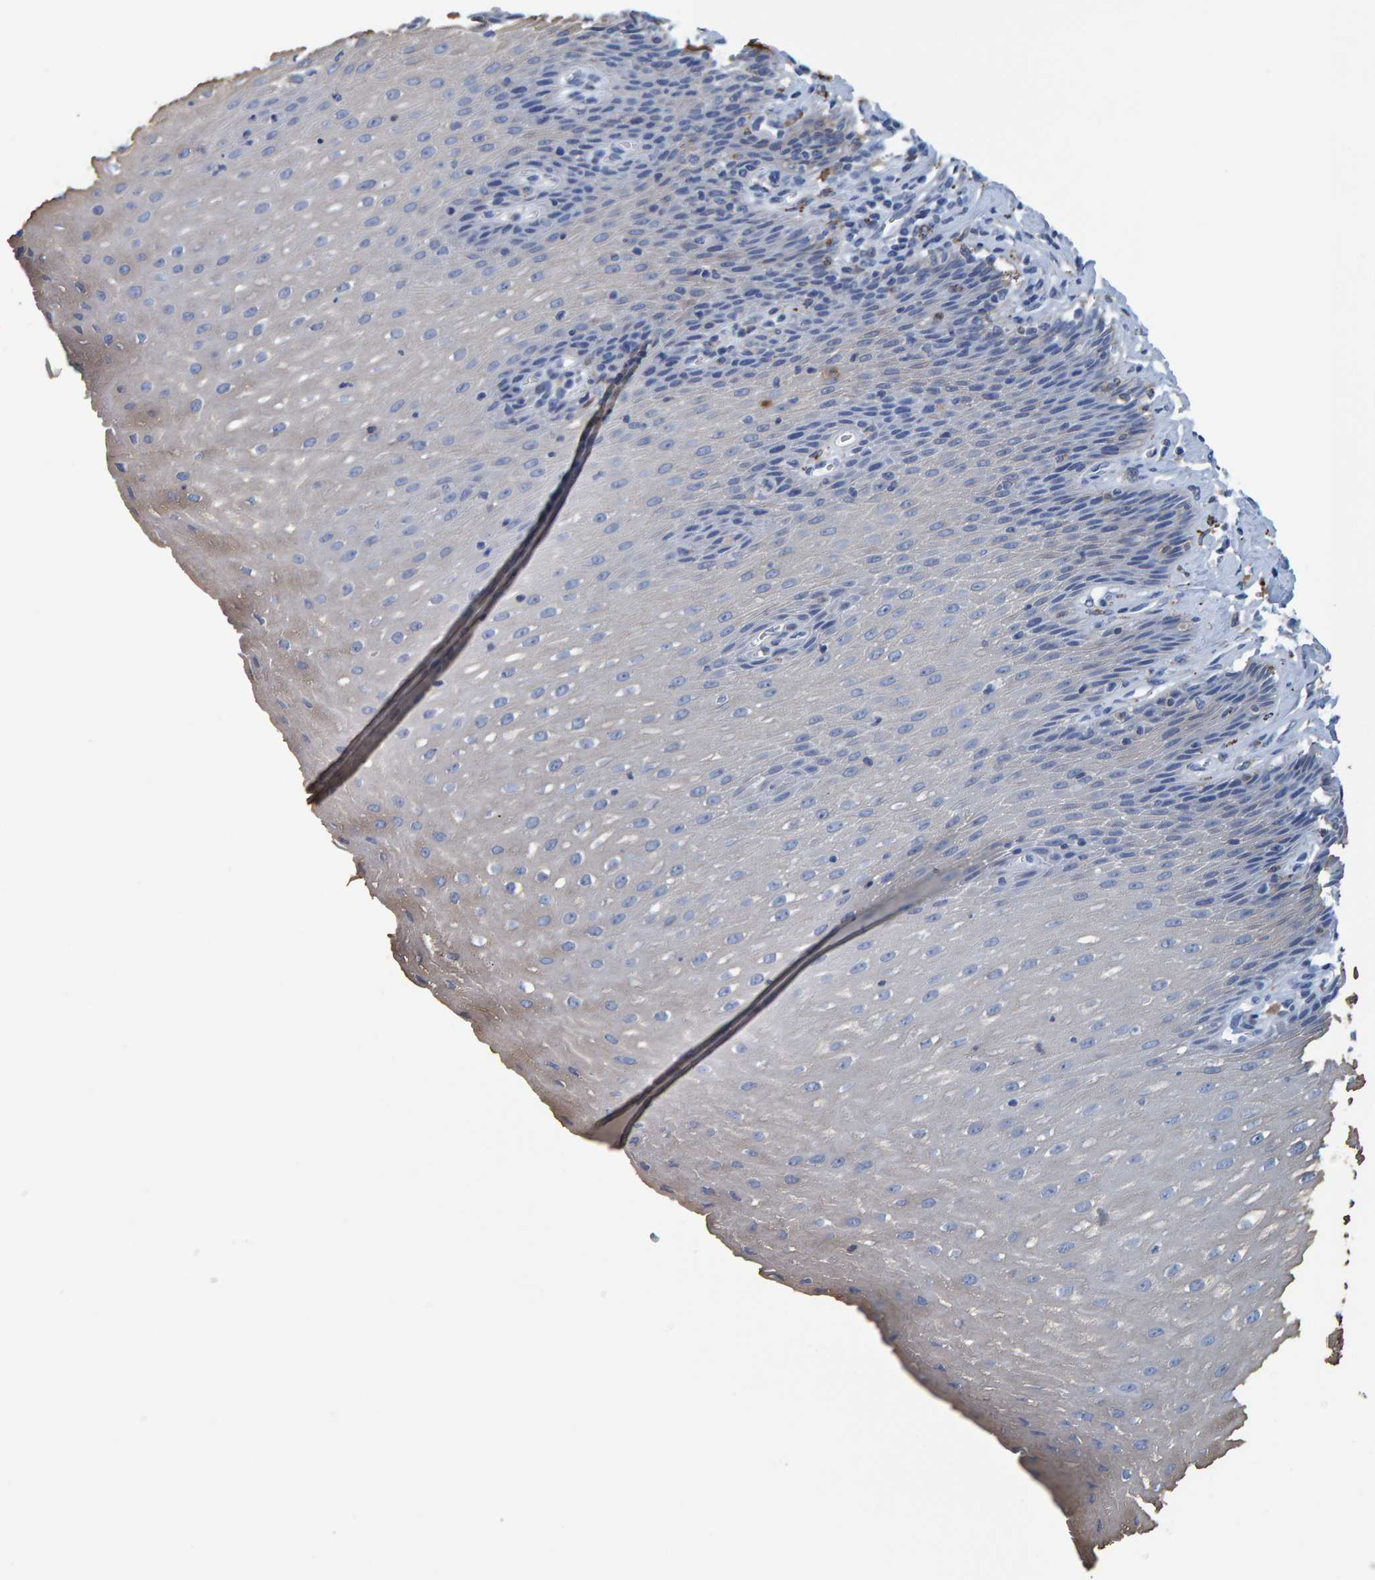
{"staining": {"intensity": "negative", "quantity": "none", "location": "none"}, "tissue": "esophagus", "cell_type": "Squamous epithelial cells", "image_type": "normal", "snomed": [{"axis": "morphology", "description": "Normal tissue, NOS"}, {"axis": "topography", "description": "Esophagus"}], "caption": "This micrograph is of benign esophagus stained with immunohistochemistry to label a protein in brown with the nuclei are counter-stained blue. There is no staining in squamous epithelial cells. Nuclei are stained in blue.", "gene": "IDO1", "patient": {"sex": "female", "age": 61}}